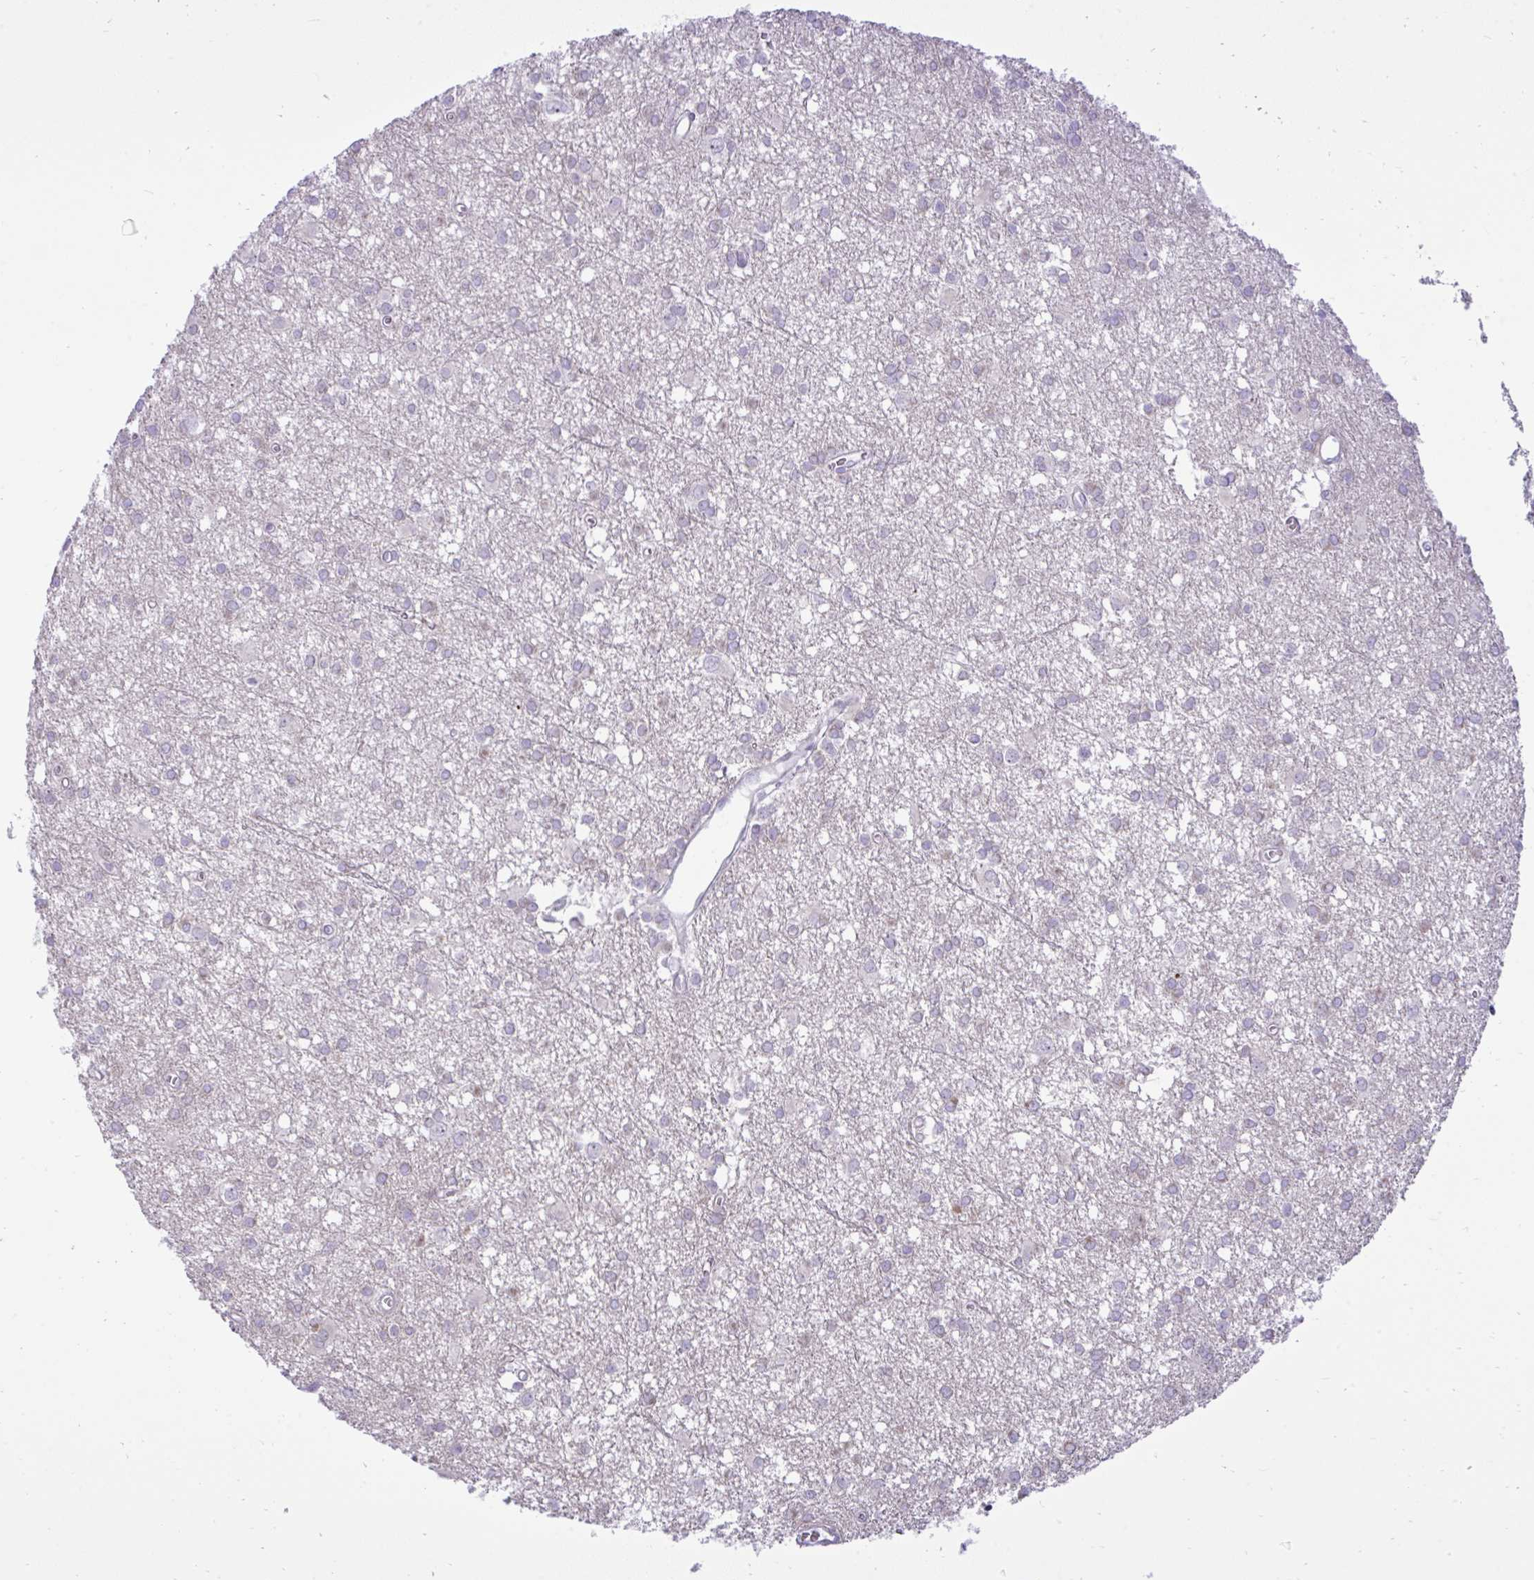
{"staining": {"intensity": "negative", "quantity": "none", "location": "none"}, "tissue": "glioma", "cell_type": "Tumor cells", "image_type": "cancer", "snomed": [{"axis": "morphology", "description": "Glioma, malignant, High grade"}, {"axis": "topography", "description": "Brain"}], "caption": "Tumor cells are negative for brown protein staining in malignant glioma (high-grade). (Stains: DAB (3,3'-diaminobenzidine) immunohistochemistry with hematoxylin counter stain, Microscopy: brightfield microscopy at high magnification).", "gene": "SPAG1", "patient": {"sex": "male", "age": 48}}